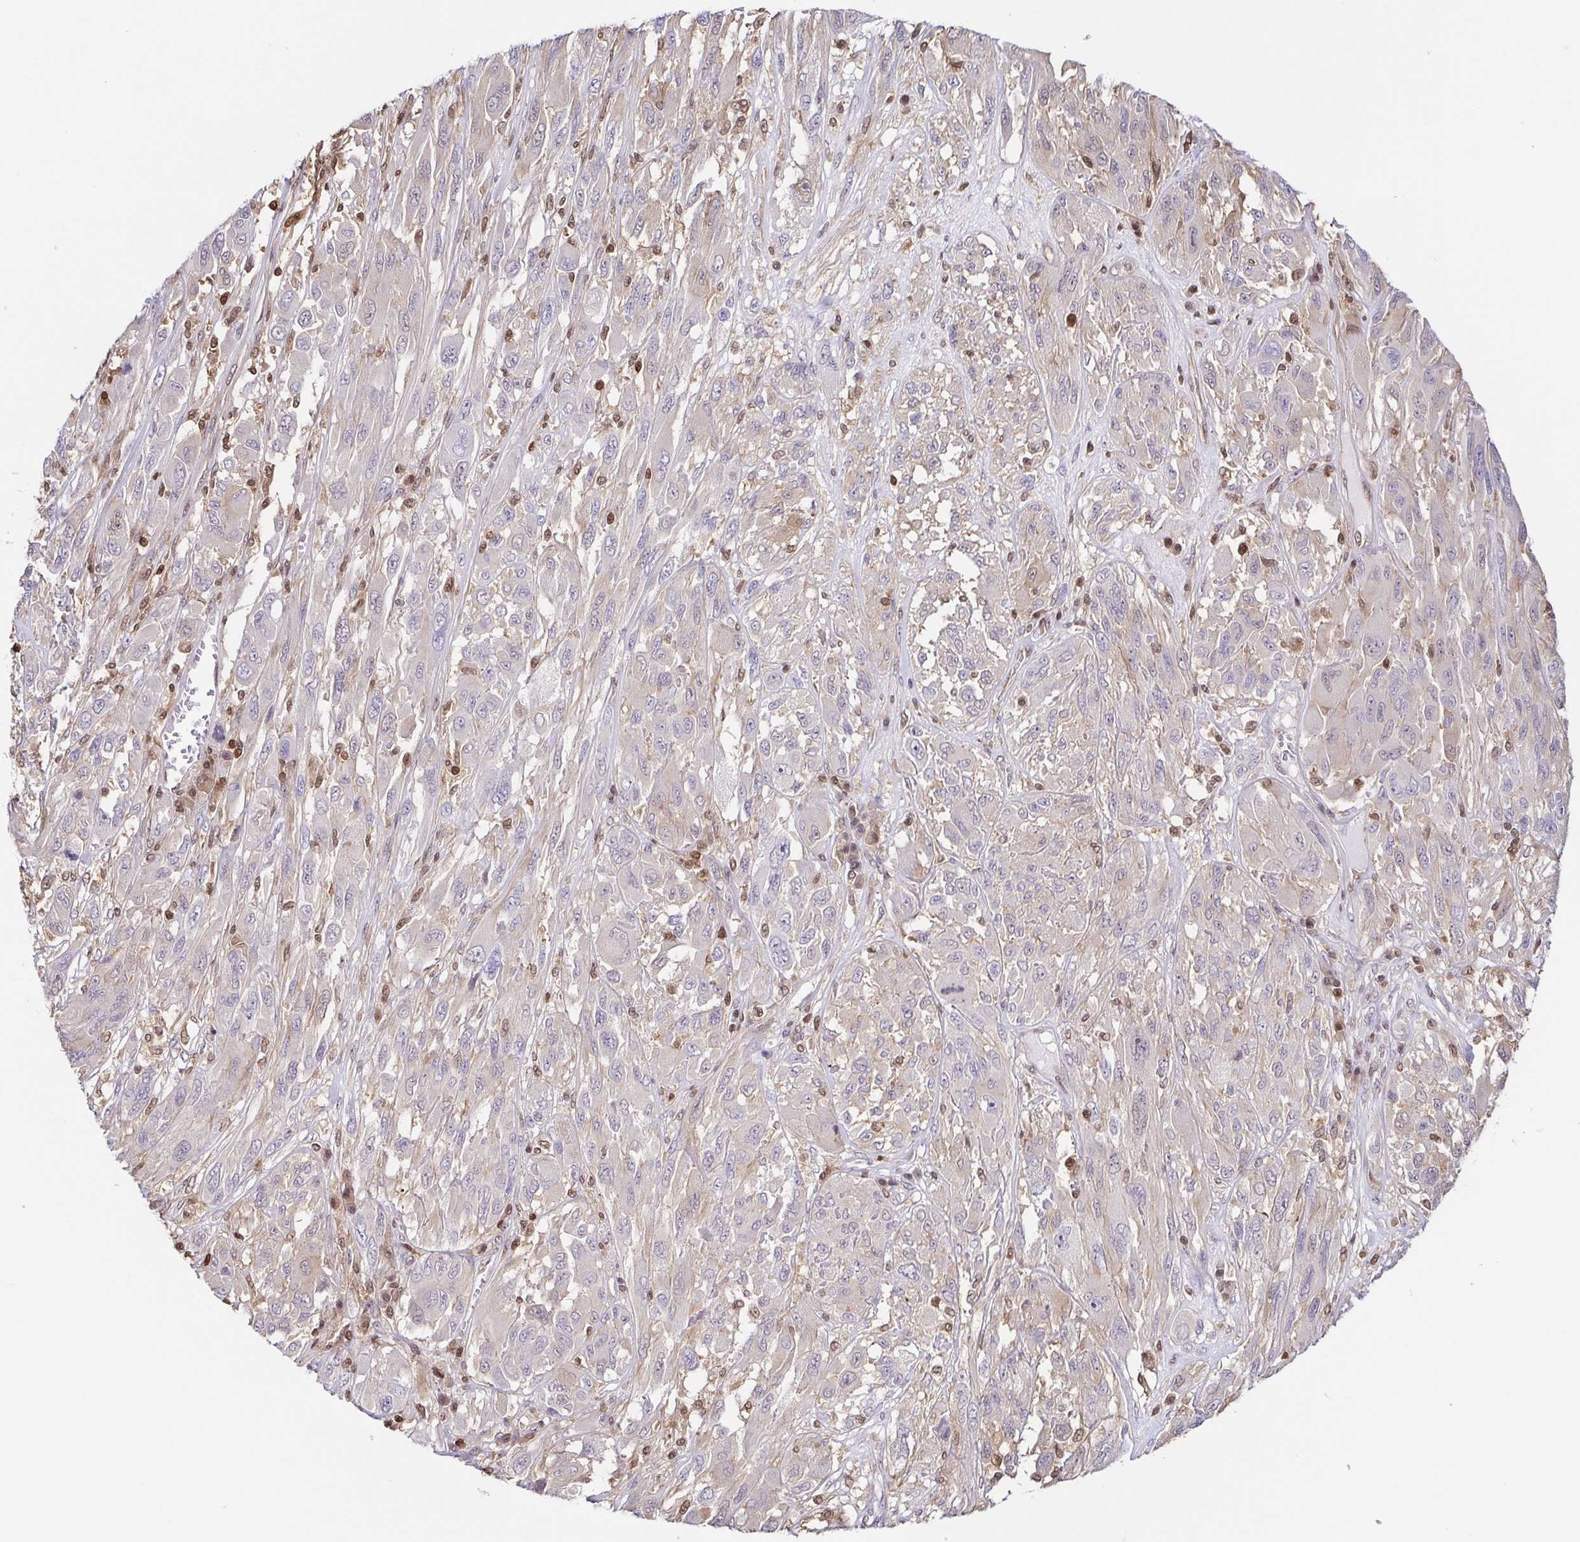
{"staining": {"intensity": "negative", "quantity": "none", "location": "none"}, "tissue": "melanoma", "cell_type": "Tumor cells", "image_type": "cancer", "snomed": [{"axis": "morphology", "description": "Malignant melanoma, NOS"}, {"axis": "topography", "description": "Skin"}], "caption": "A micrograph of human malignant melanoma is negative for staining in tumor cells.", "gene": "PSMB9", "patient": {"sex": "female", "age": 91}}